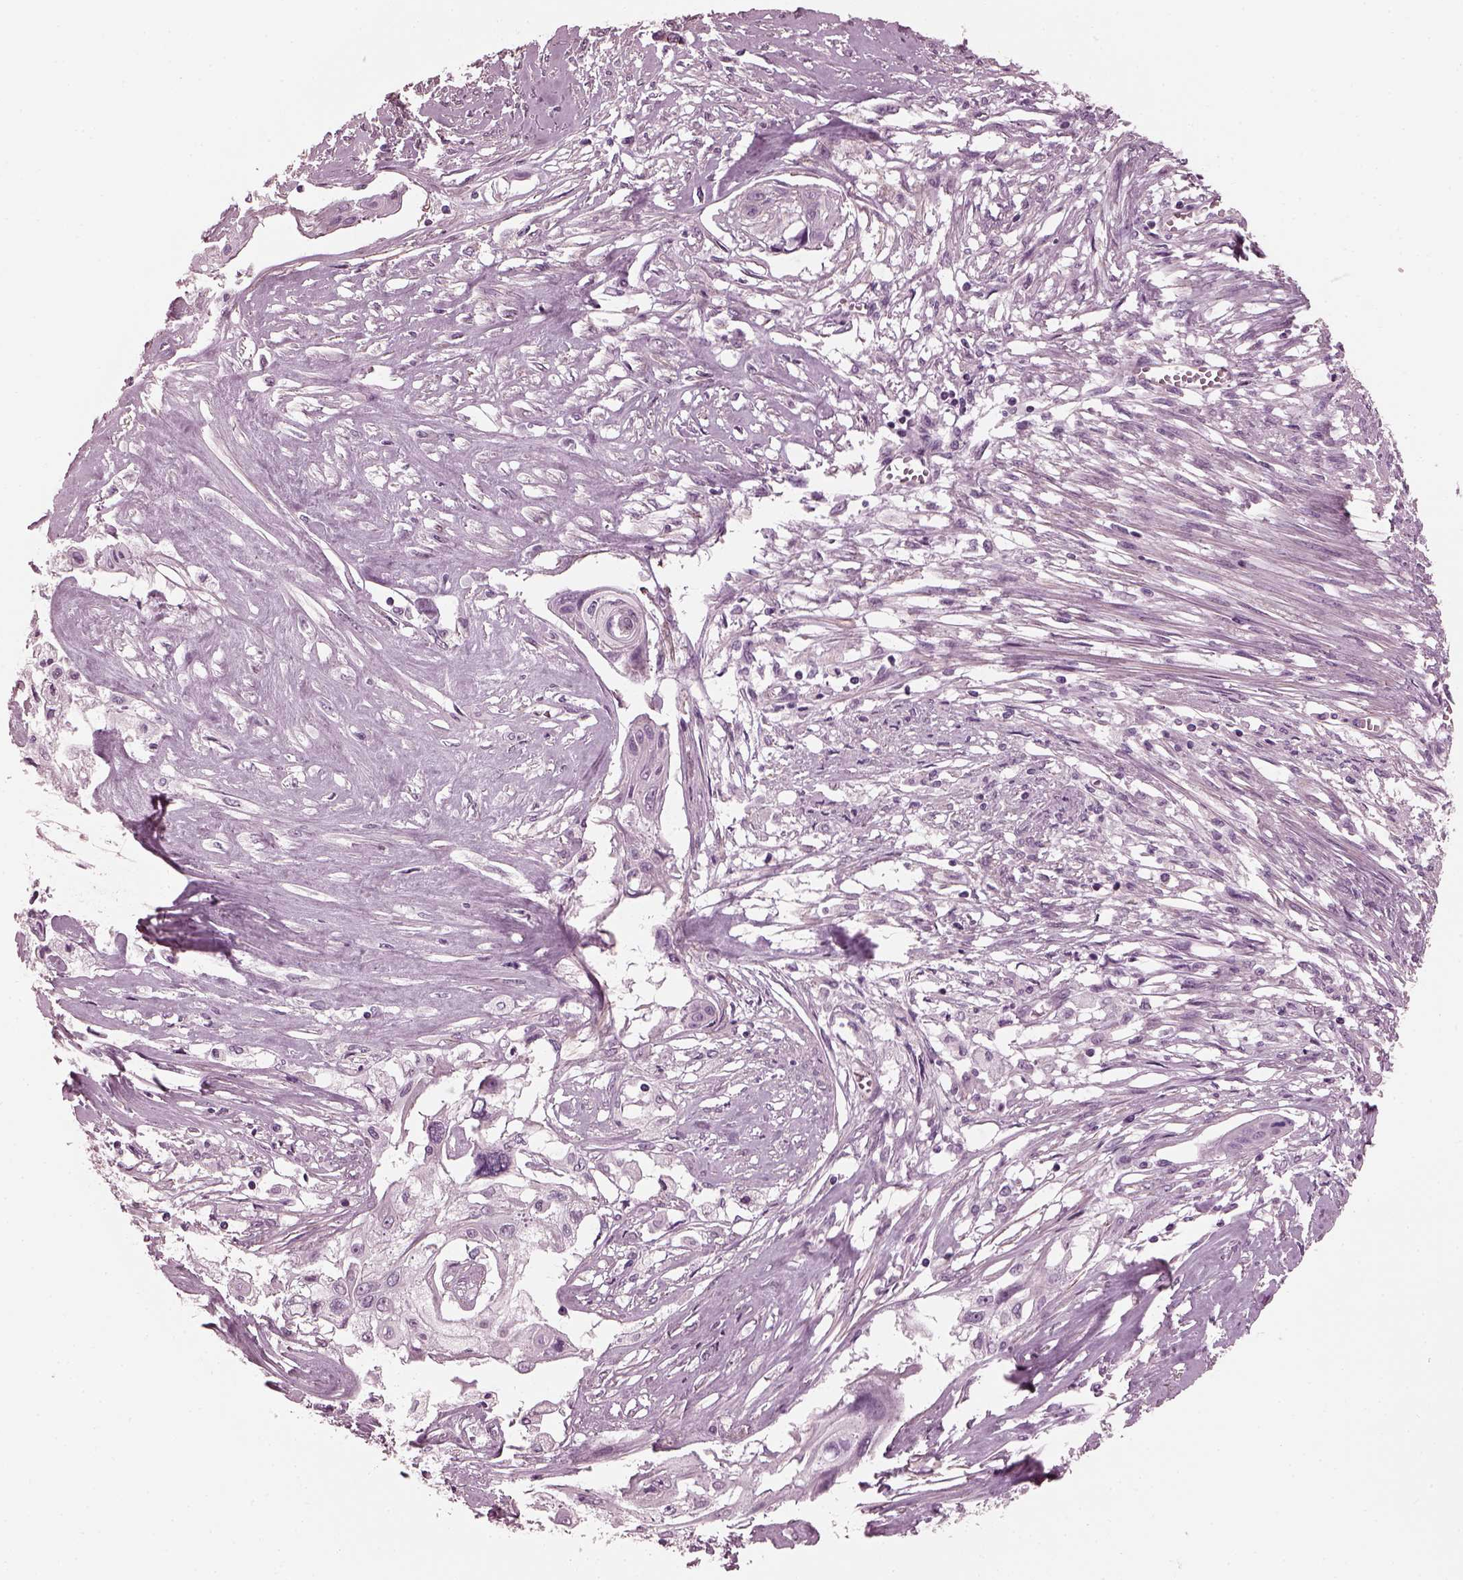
{"staining": {"intensity": "negative", "quantity": "none", "location": "none"}, "tissue": "cervical cancer", "cell_type": "Tumor cells", "image_type": "cancer", "snomed": [{"axis": "morphology", "description": "Squamous cell carcinoma, NOS"}, {"axis": "topography", "description": "Cervix"}], "caption": "DAB immunohistochemical staining of squamous cell carcinoma (cervical) displays no significant expression in tumor cells. (DAB immunohistochemistry (IHC), high magnification).", "gene": "BFSP1", "patient": {"sex": "female", "age": 49}}